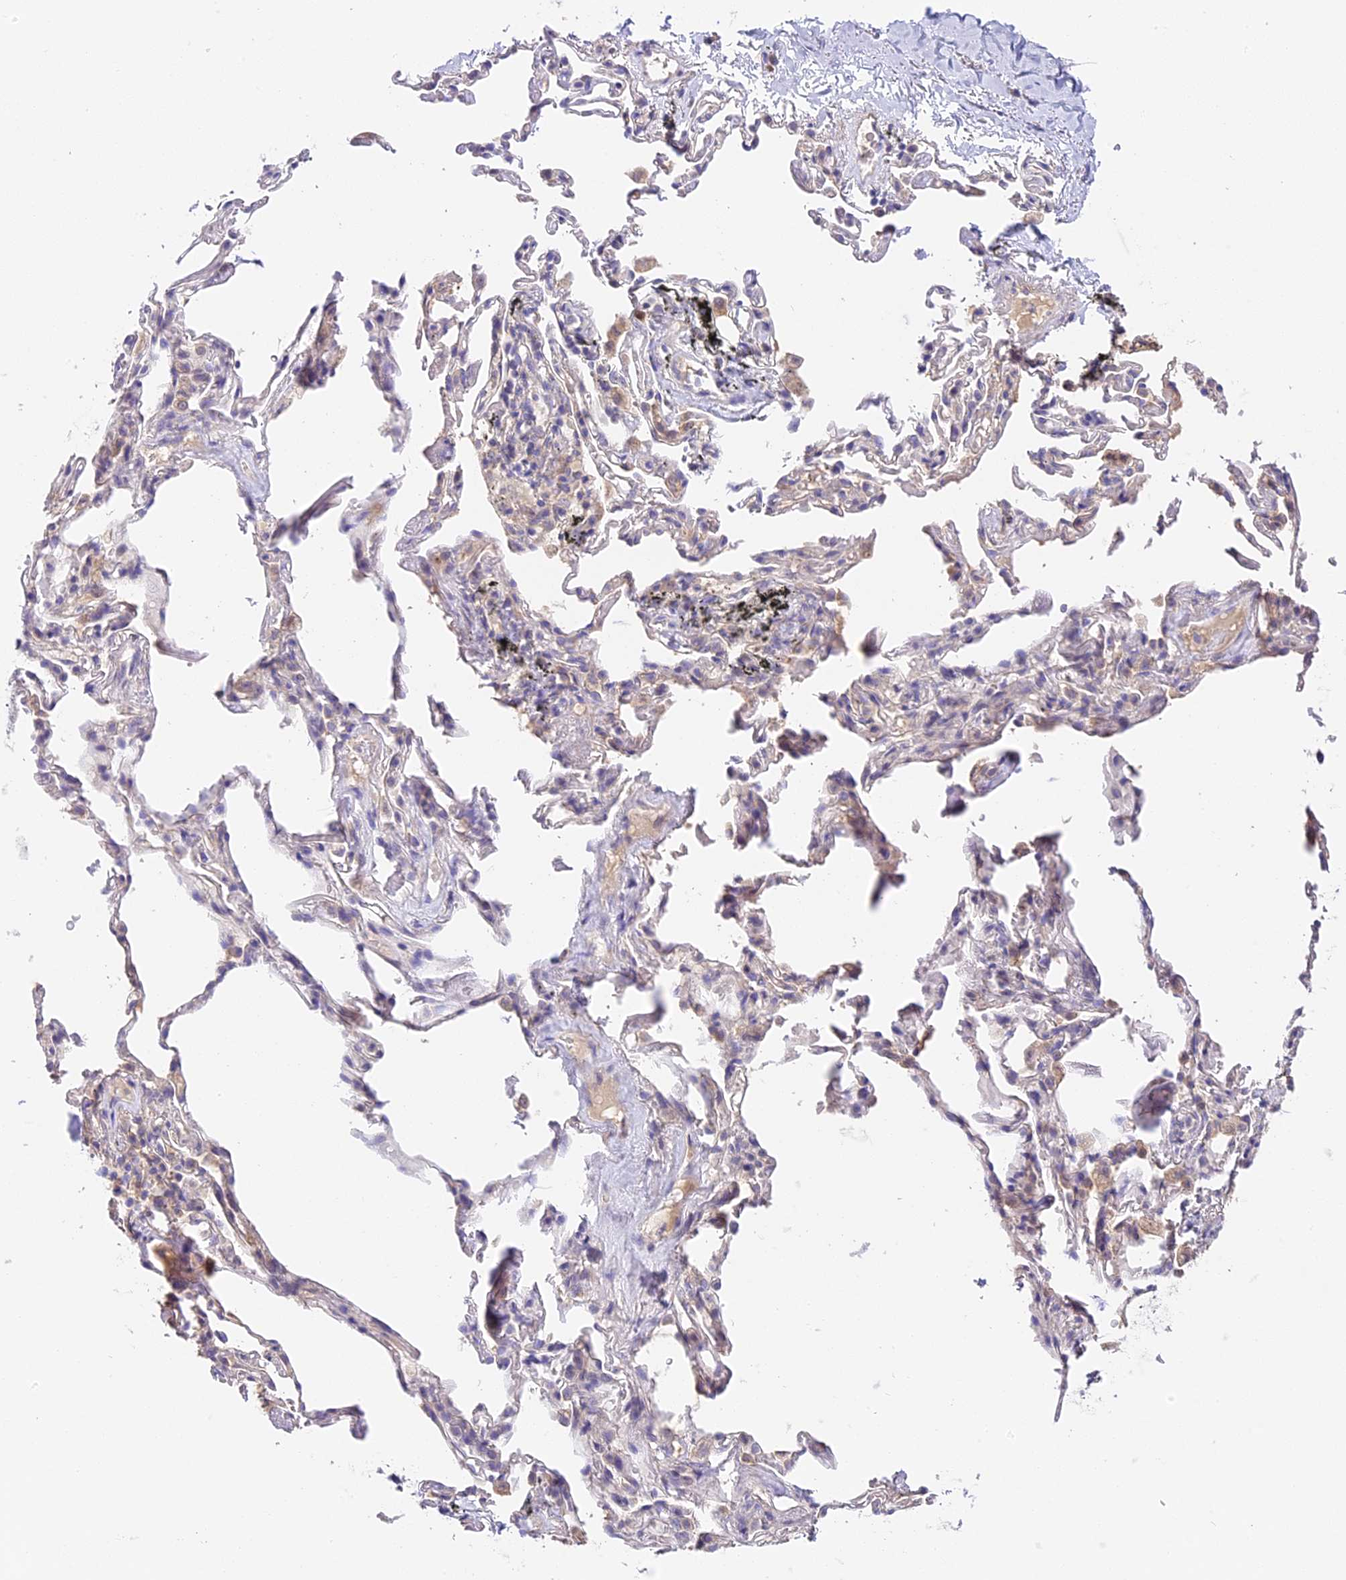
{"staining": {"intensity": "negative", "quantity": "none", "location": "none"}, "tissue": "adipose tissue", "cell_type": "Adipocytes", "image_type": "normal", "snomed": [{"axis": "morphology", "description": "Normal tissue, NOS"}, {"axis": "topography", "description": "Lymph node"}, {"axis": "topography", "description": "Bronchus"}], "caption": "Histopathology image shows no protein staining in adipocytes of benign adipose tissue.", "gene": "RAD51", "patient": {"sex": "male", "age": 63}}